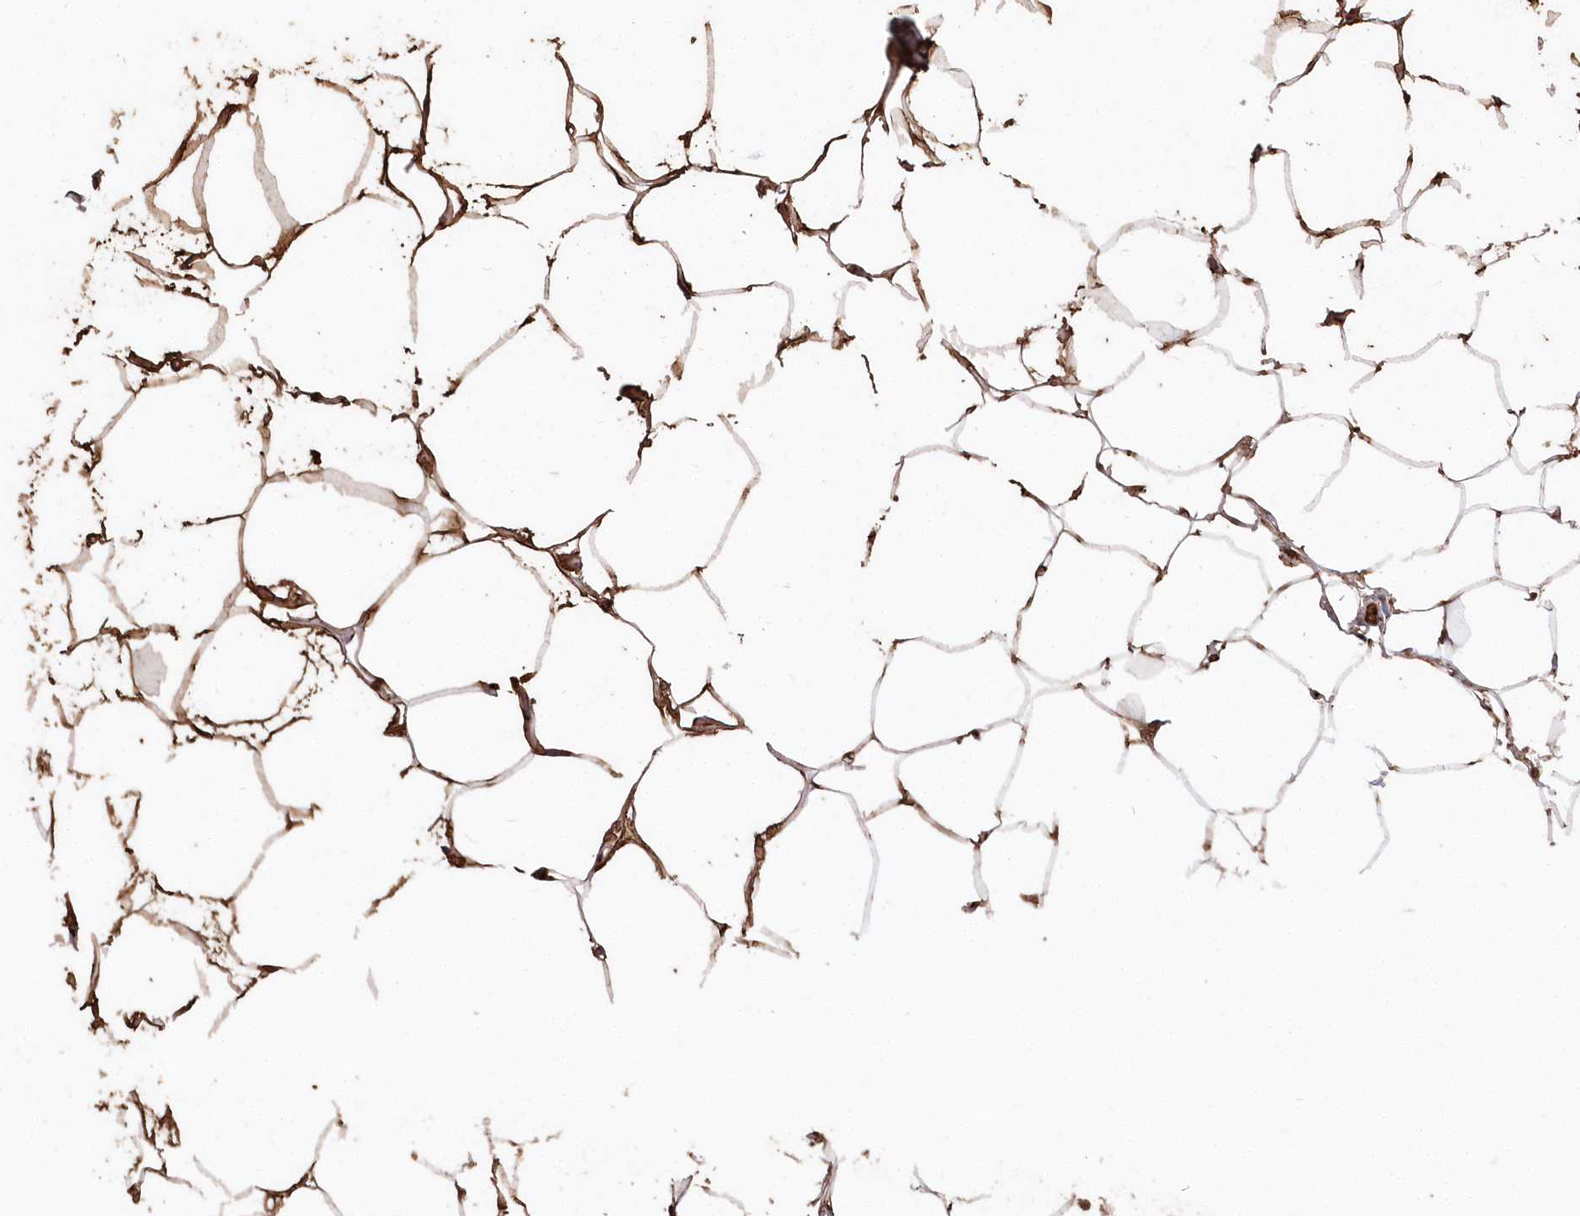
{"staining": {"intensity": "strong", "quantity": ">75%", "location": "cytoplasmic/membranous"}, "tissue": "adipose tissue", "cell_type": "Adipocytes", "image_type": "normal", "snomed": [{"axis": "morphology", "description": "Normal tissue, NOS"}, {"axis": "morphology", "description": "Fibrosis, NOS"}, {"axis": "topography", "description": "Breast"}, {"axis": "topography", "description": "Adipose tissue"}], "caption": "Immunohistochemical staining of unremarkable adipose tissue exhibits strong cytoplasmic/membranous protein positivity in about >75% of adipocytes. (DAB IHC, brown staining for protein, blue staining for nuclei).", "gene": "SERINC1", "patient": {"sex": "female", "age": 39}}